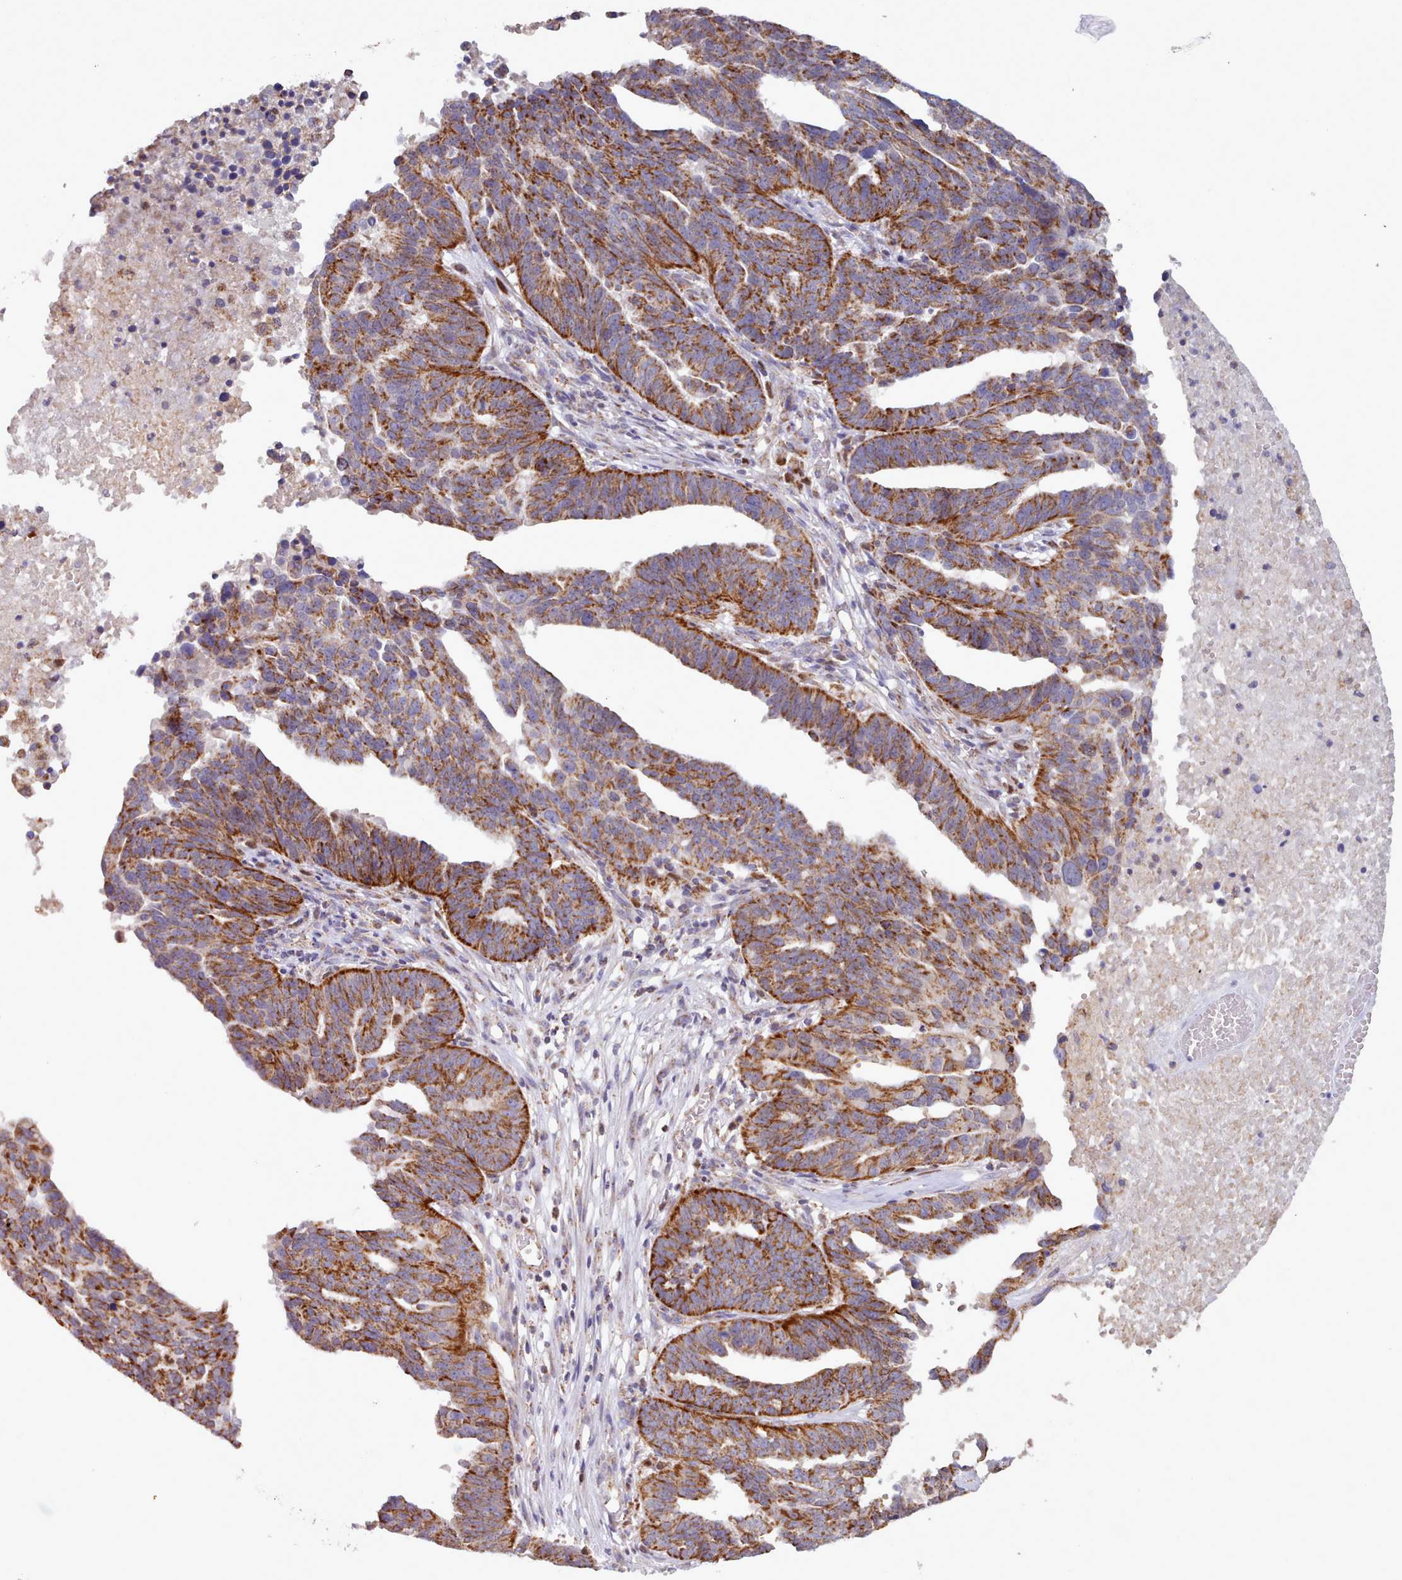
{"staining": {"intensity": "strong", "quantity": ">75%", "location": "cytoplasmic/membranous"}, "tissue": "ovarian cancer", "cell_type": "Tumor cells", "image_type": "cancer", "snomed": [{"axis": "morphology", "description": "Cystadenocarcinoma, serous, NOS"}, {"axis": "topography", "description": "Ovary"}], "caption": "IHC (DAB (3,3'-diaminobenzidine)) staining of human ovarian serous cystadenocarcinoma displays strong cytoplasmic/membranous protein expression in about >75% of tumor cells.", "gene": "HSDL2", "patient": {"sex": "female", "age": 59}}